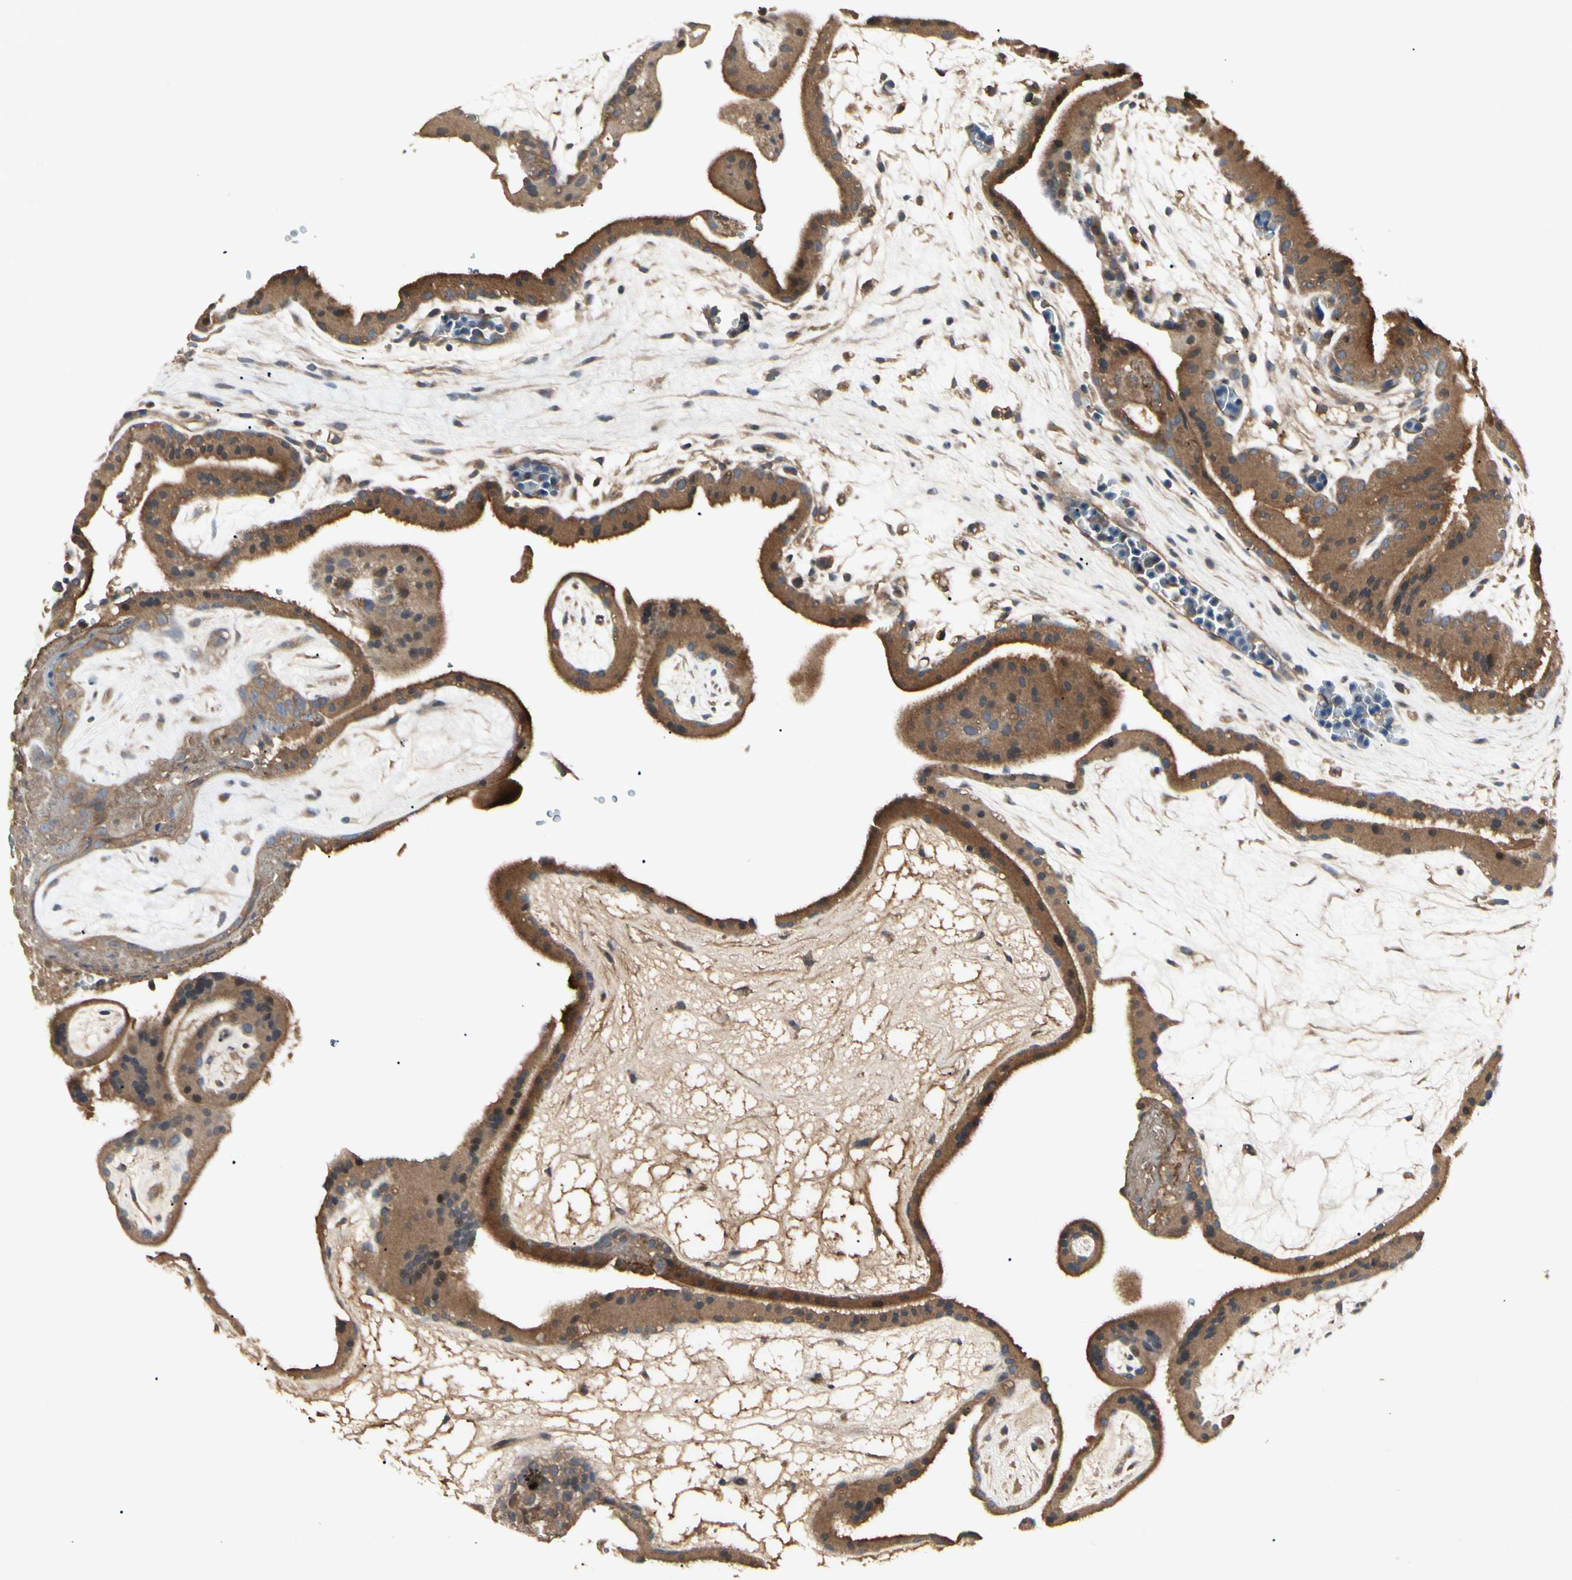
{"staining": {"intensity": "moderate", "quantity": ">75%", "location": "cytoplasmic/membranous"}, "tissue": "placenta", "cell_type": "Decidual cells", "image_type": "normal", "snomed": [{"axis": "morphology", "description": "Normal tissue, NOS"}, {"axis": "topography", "description": "Placenta"}], "caption": "Immunohistochemistry (DAB) staining of unremarkable placenta shows moderate cytoplasmic/membranous protein expression in approximately >75% of decidual cells.", "gene": "RNF14", "patient": {"sex": "female", "age": 19}}